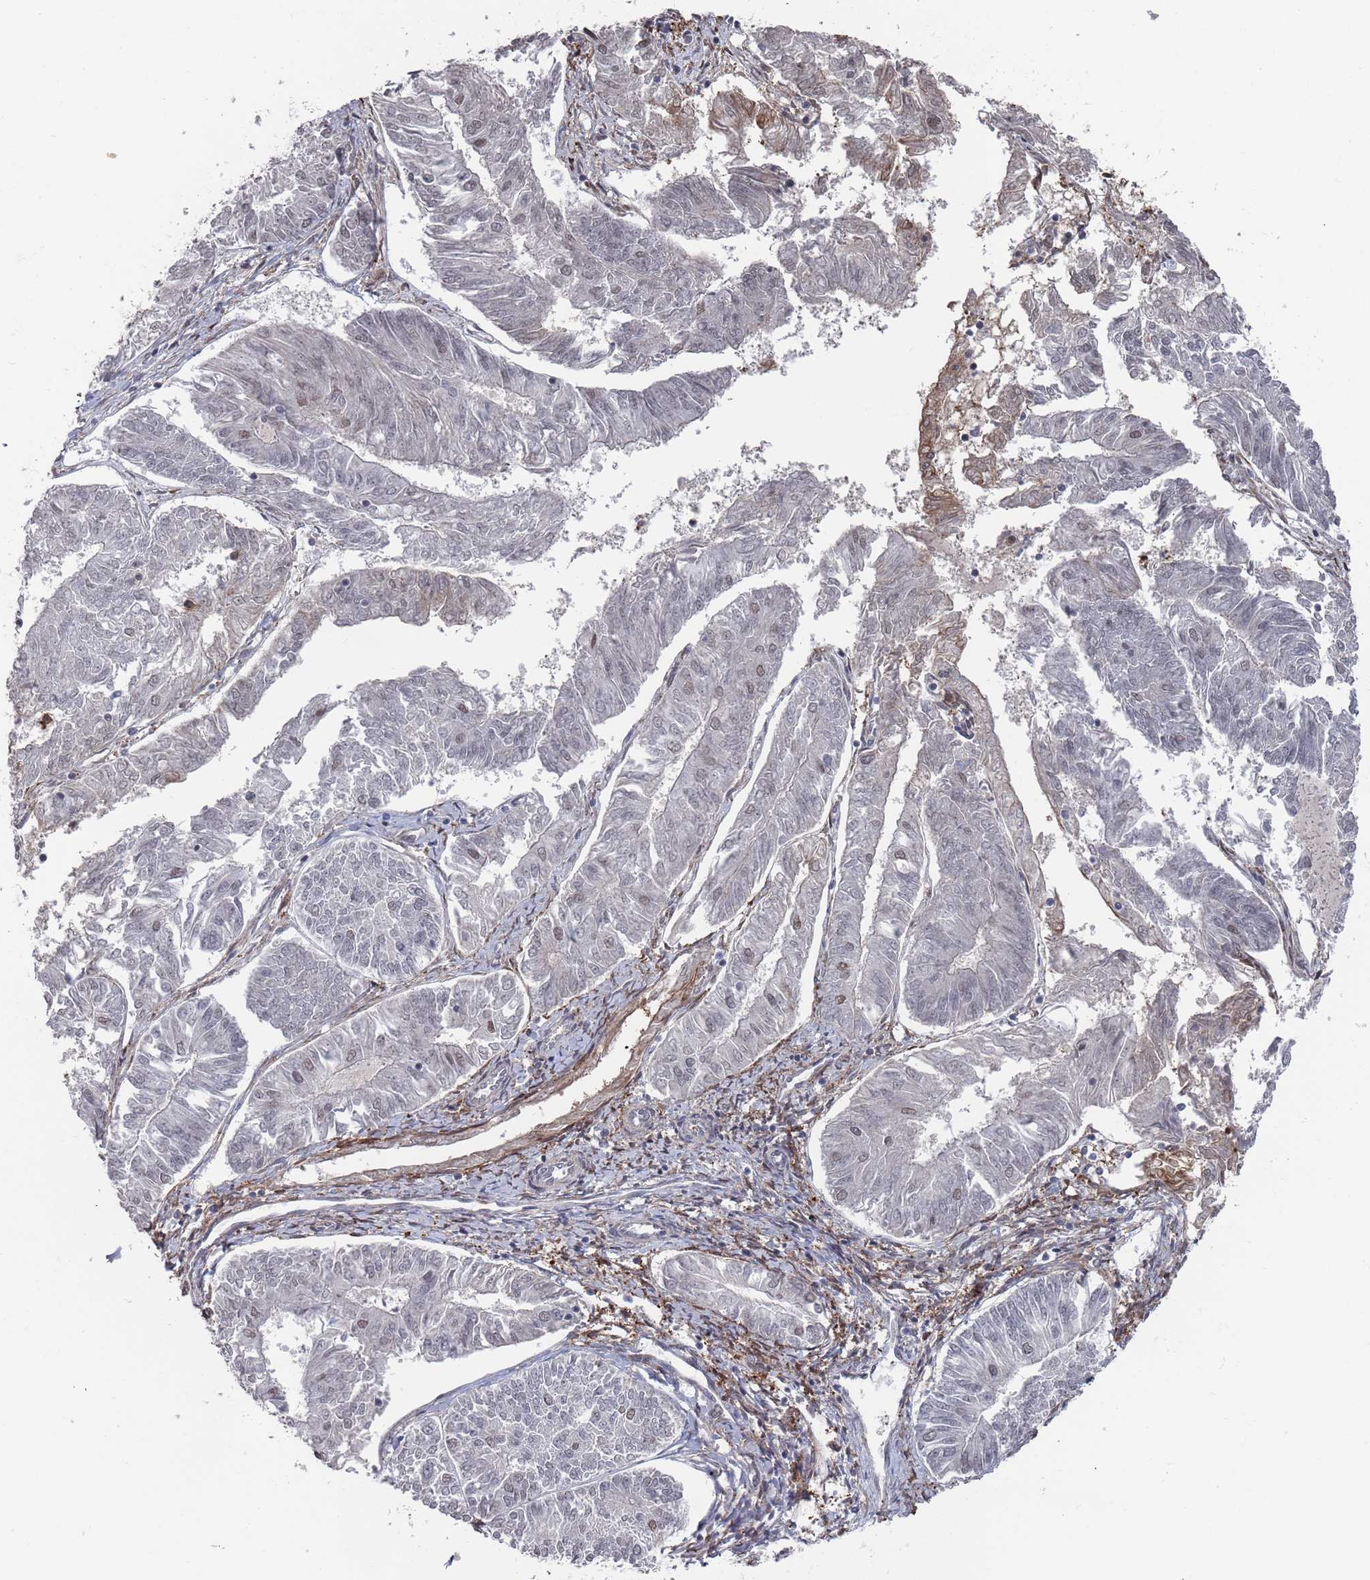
{"staining": {"intensity": "weak", "quantity": "<25%", "location": "nuclear"}, "tissue": "endometrial cancer", "cell_type": "Tumor cells", "image_type": "cancer", "snomed": [{"axis": "morphology", "description": "Adenocarcinoma, NOS"}, {"axis": "topography", "description": "Endometrium"}], "caption": "Tumor cells show no significant positivity in adenocarcinoma (endometrial).", "gene": "DGKD", "patient": {"sex": "female", "age": 58}}